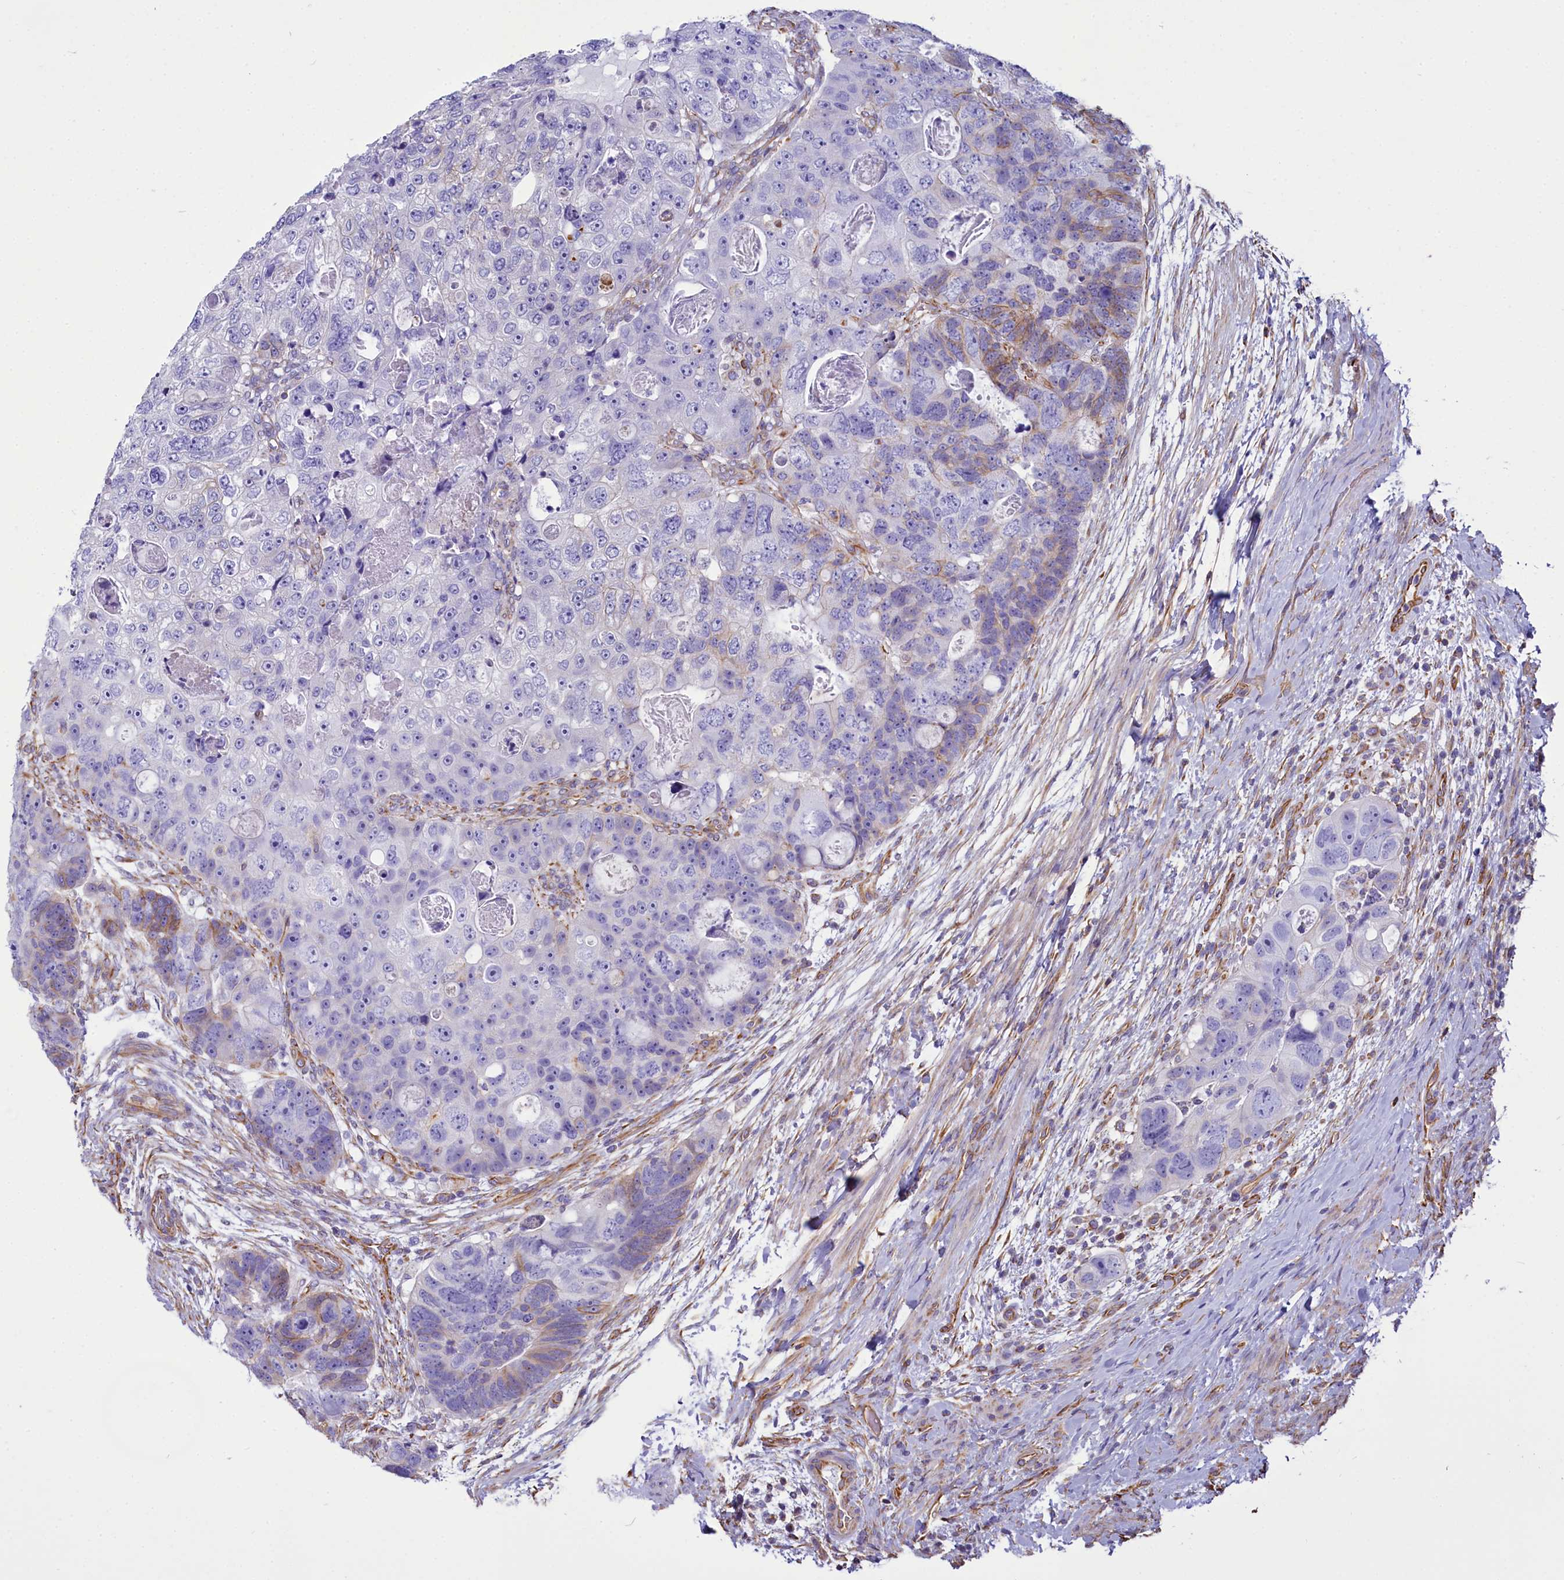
{"staining": {"intensity": "negative", "quantity": "none", "location": "none"}, "tissue": "colorectal cancer", "cell_type": "Tumor cells", "image_type": "cancer", "snomed": [{"axis": "morphology", "description": "Adenocarcinoma, NOS"}, {"axis": "topography", "description": "Rectum"}], "caption": "Micrograph shows no significant protein expression in tumor cells of colorectal cancer.", "gene": "CD99", "patient": {"sex": "male", "age": 59}}